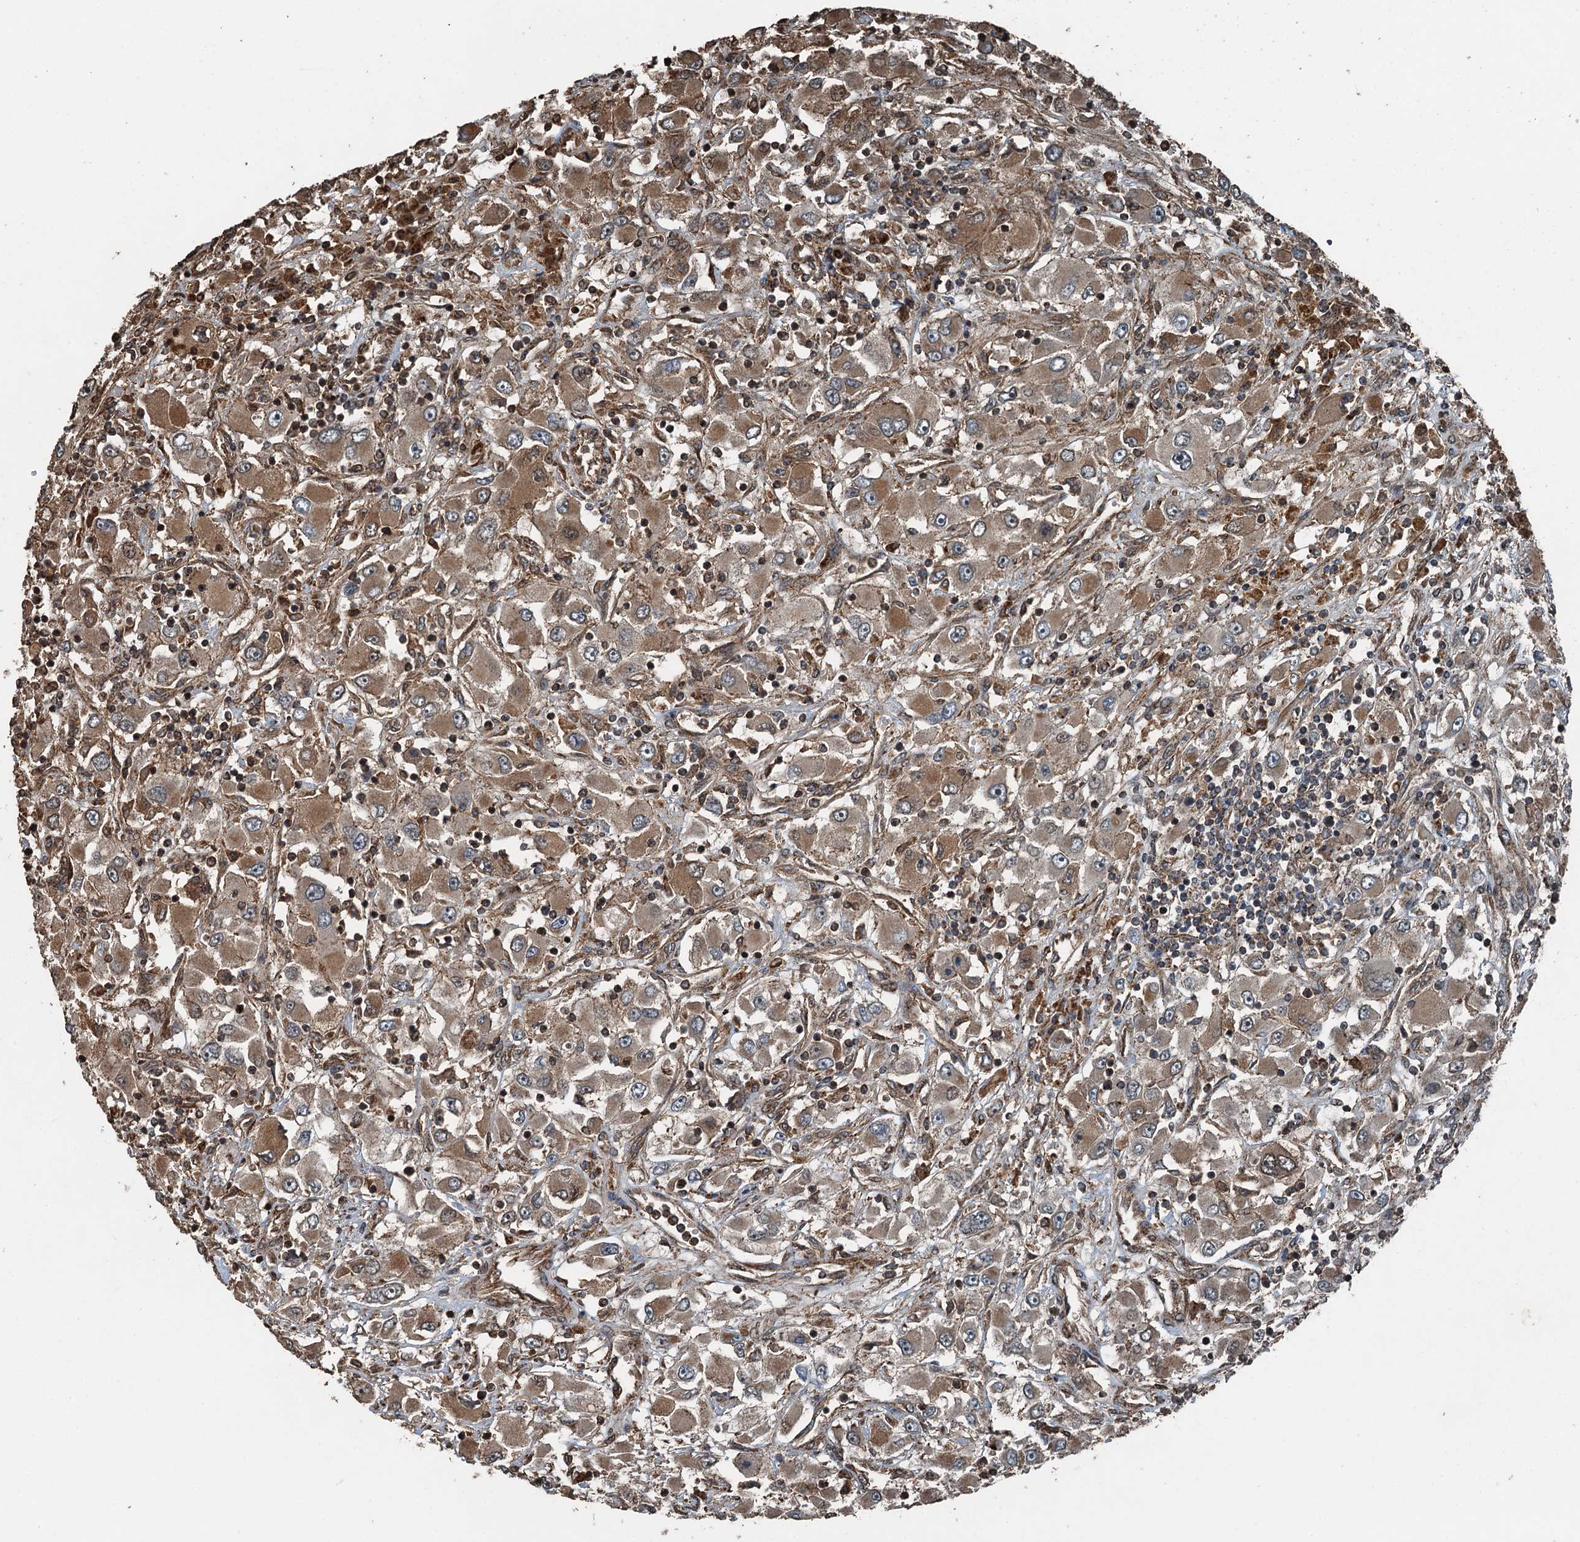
{"staining": {"intensity": "moderate", "quantity": ">75%", "location": "cytoplasmic/membranous"}, "tissue": "renal cancer", "cell_type": "Tumor cells", "image_type": "cancer", "snomed": [{"axis": "morphology", "description": "Adenocarcinoma, NOS"}, {"axis": "topography", "description": "Kidney"}], "caption": "This is a photomicrograph of immunohistochemistry staining of renal adenocarcinoma, which shows moderate staining in the cytoplasmic/membranous of tumor cells.", "gene": "TCTN1", "patient": {"sex": "female", "age": 52}}